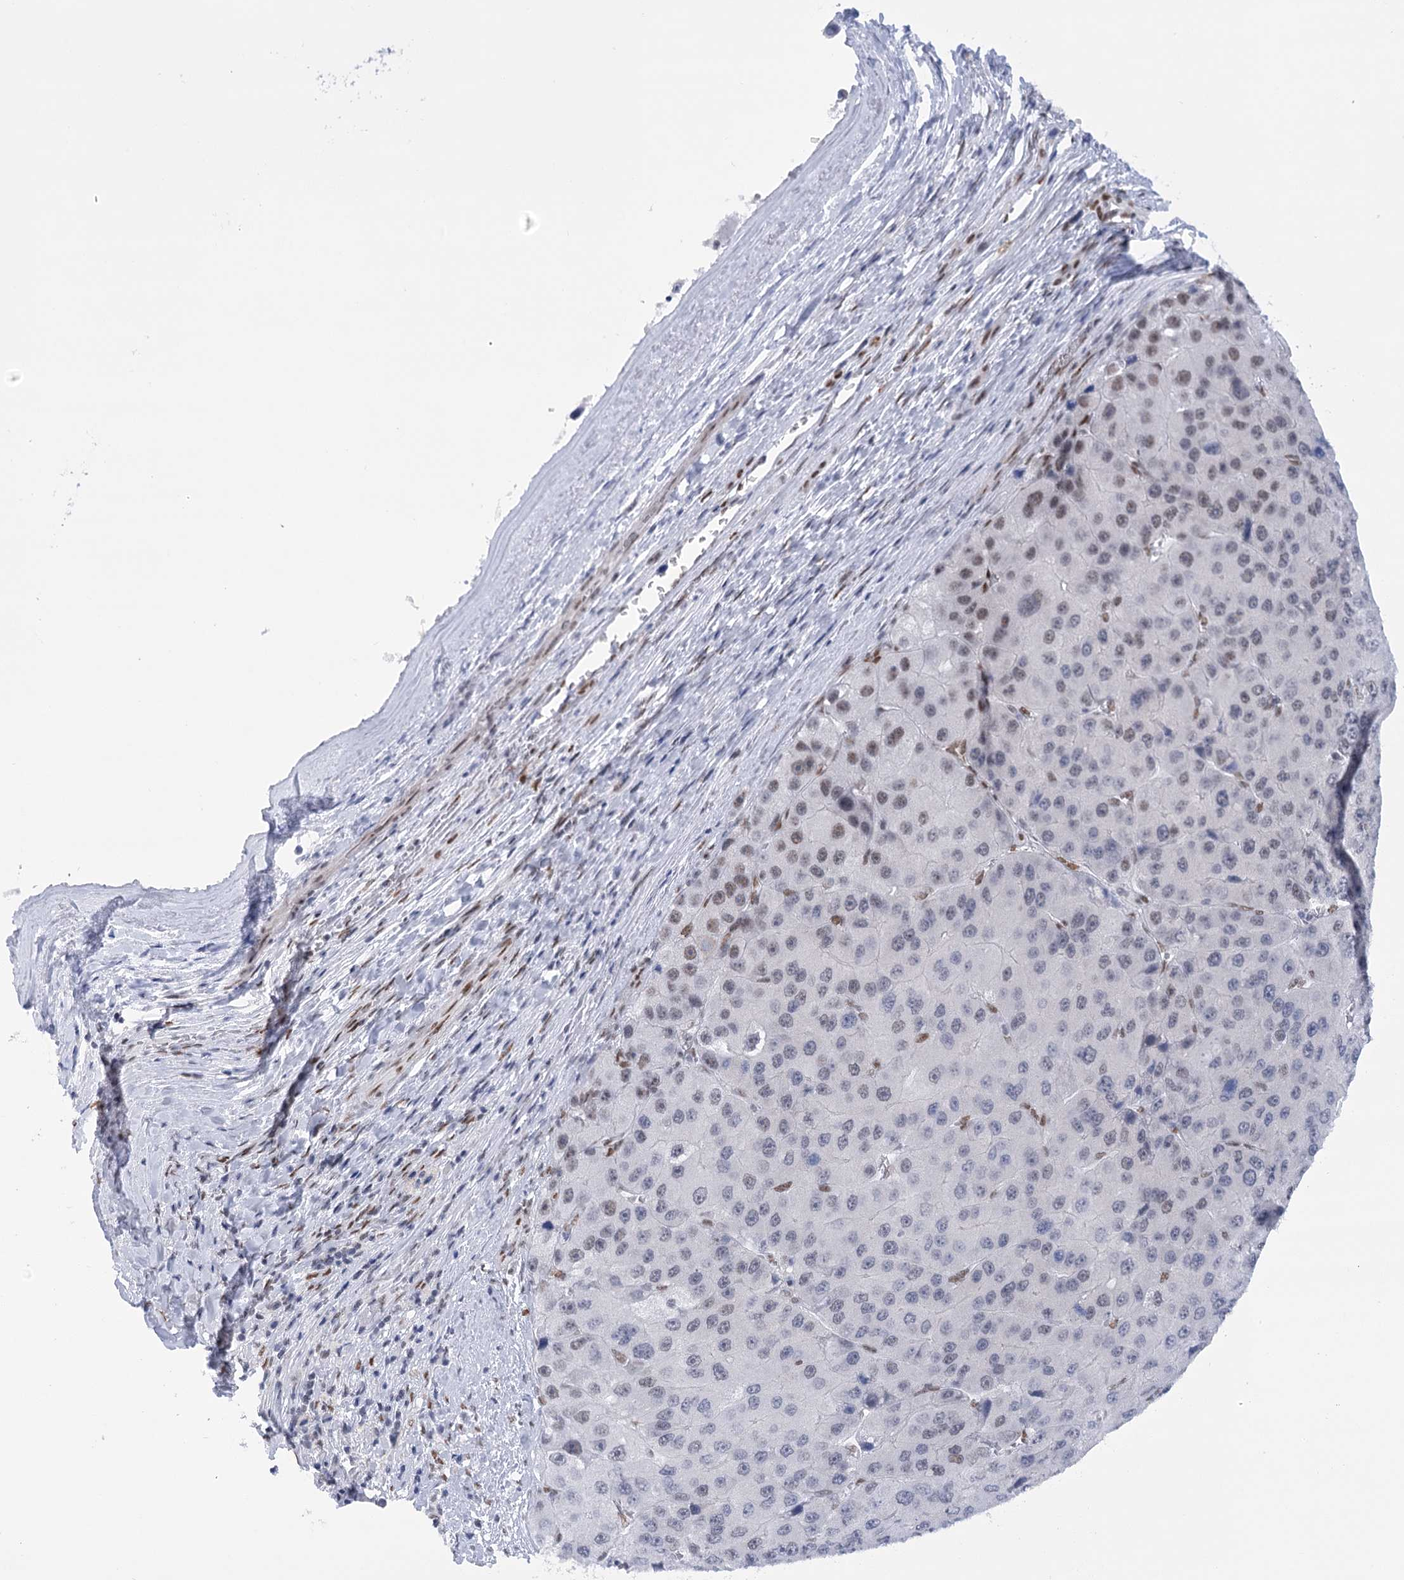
{"staining": {"intensity": "negative", "quantity": "none", "location": "none"}, "tissue": "liver cancer", "cell_type": "Tumor cells", "image_type": "cancer", "snomed": [{"axis": "morphology", "description": "Carcinoma, Hepatocellular, NOS"}, {"axis": "topography", "description": "Liver"}], "caption": "An immunohistochemistry photomicrograph of hepatocellular carcinoma (liver) is shown. There is no staining in tumor cells of hepatocellular carcinoma (liver). (Immunohistochemistry, brightfield microscopy, high magnification).", "gene": "HNRNPA0", "patient": {"sex": "female", "age": 73}}